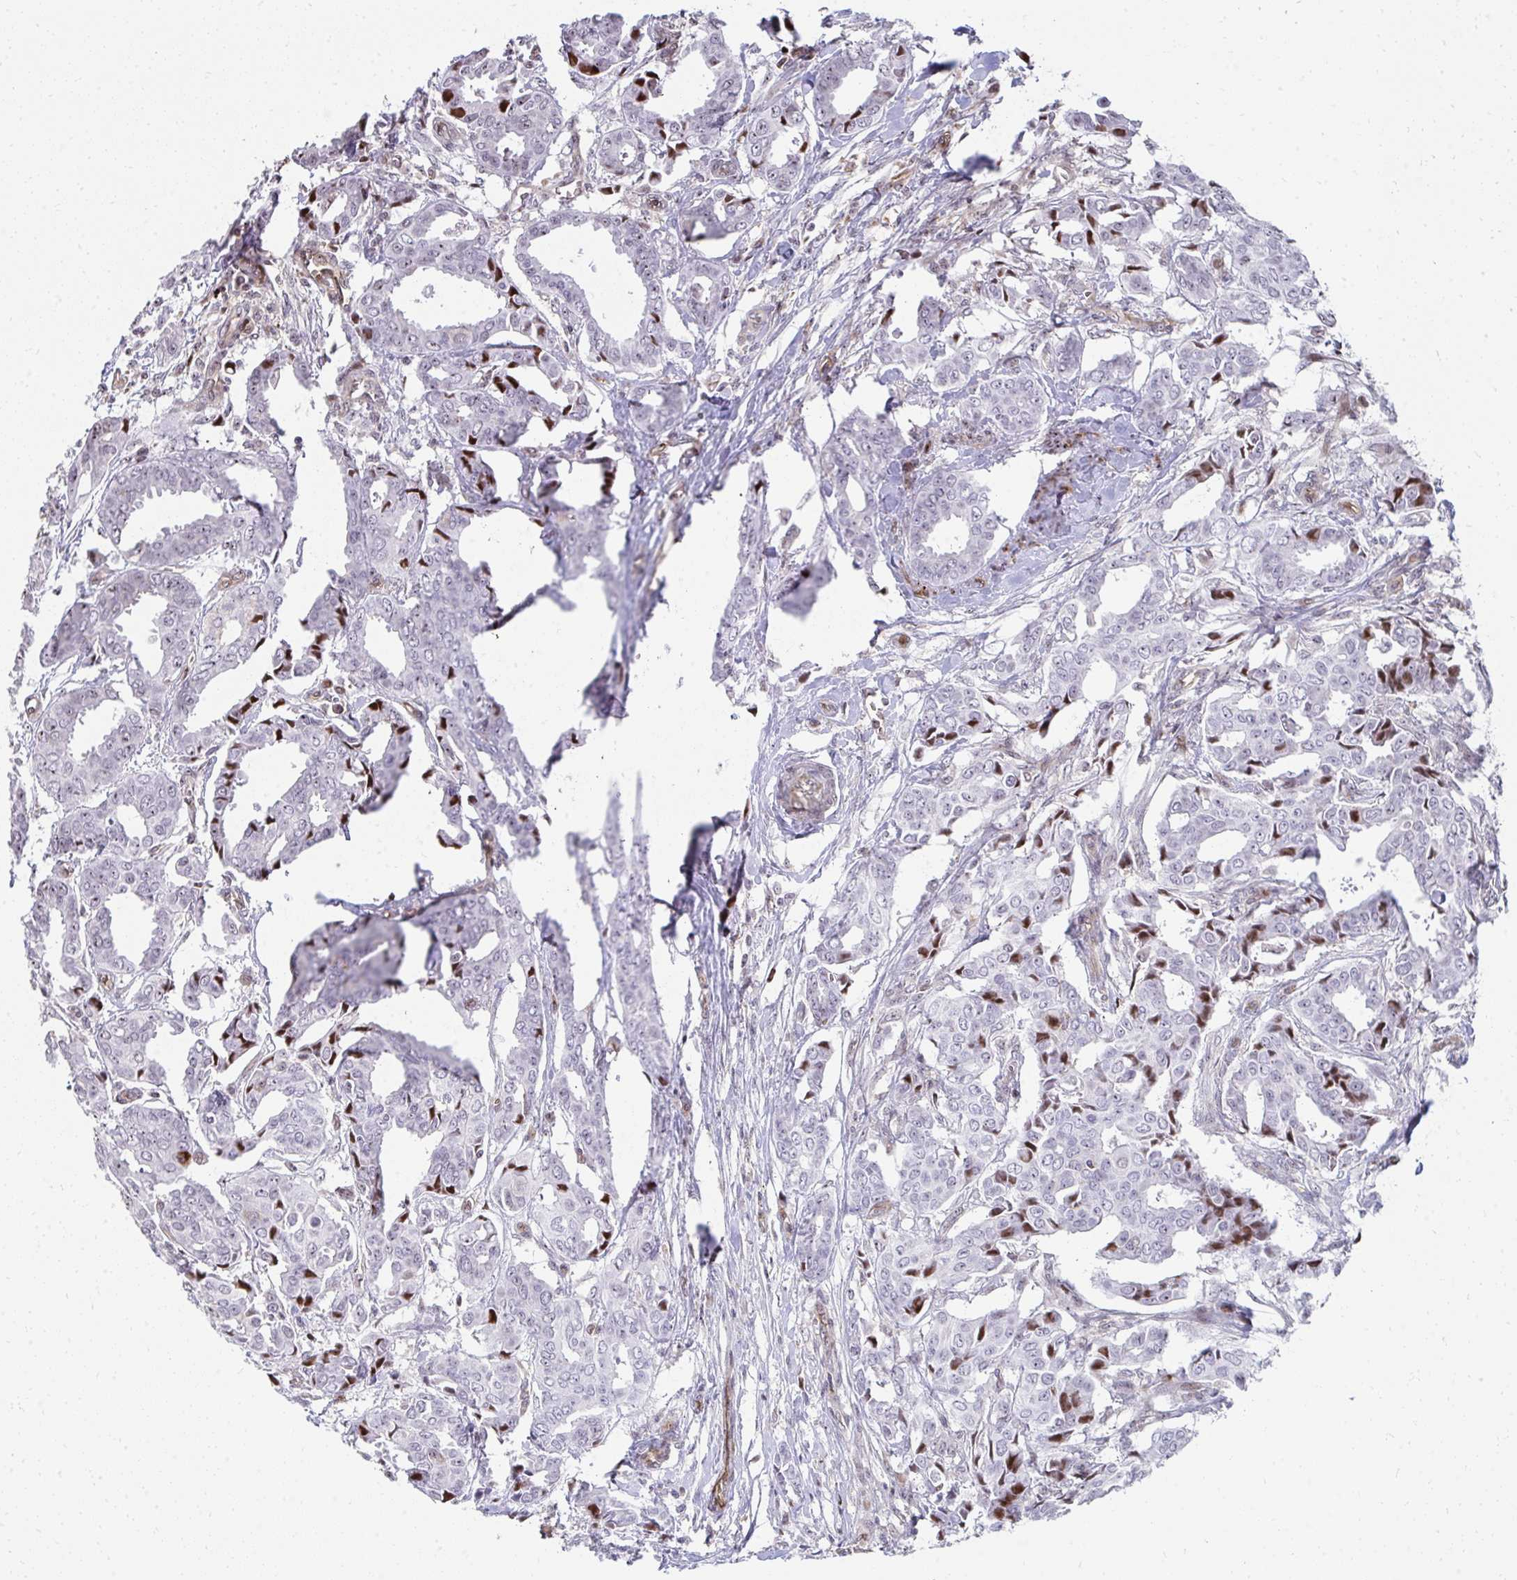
{"staining": {"intensity": "weak", "quantity": "25%-75%", "location": "nuclear"}, "tissue": "breast cancer", "cell_type": "Tumor cells", "image_type": "cancer", "snomed": [{"axis": "morphology", "description": "Duct carcinoma"}, {"axis": "topography", "description": "Breast"}], "caption": "Human infiltrating ductal carcinoma (breast) stained with a brown dye reveals weak nuclear positive positivity in about 25%-75% of tumor cells.", "gene": "FOXN3", "patient": {"sex": "female", "age": 45}}